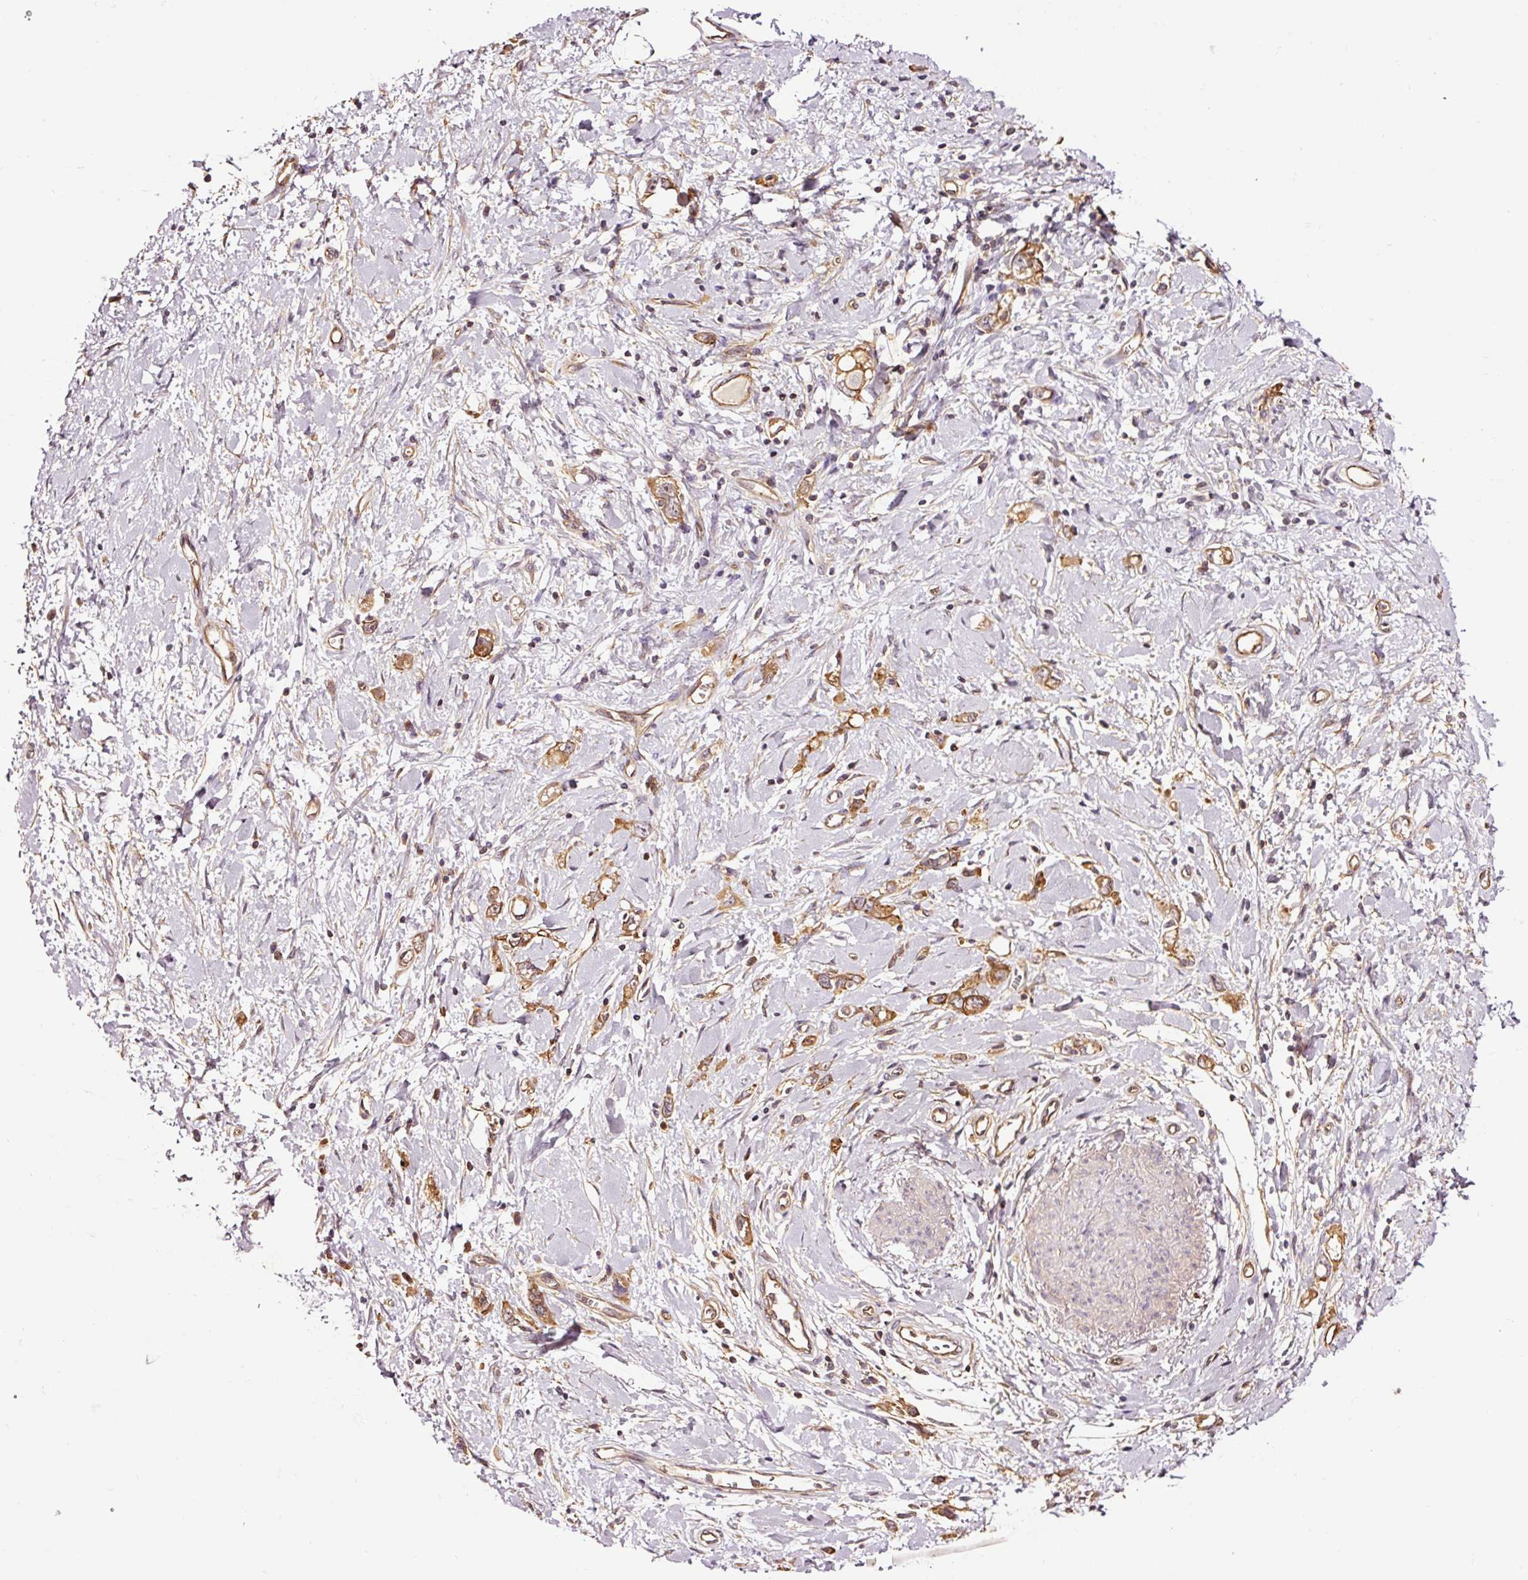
{"staining": {"intensity": "moderate", "quantity": ">75%", "location": "cytoplasmic/membranous"}, "tissue": "stomach cancer", "cell_type": "Tumor cells", "image_type": "cancer", "snomed": [{"axis": "morphology", "description": "Adenocarcinoma, NOS"}, {"axis": "topography", "description": "Stomach"}], "caption": "An image showing moderate cytoplasmic/membranous positivity in approximately >75% of tumor cells in stomach cancer (adenocarcinoma), as visualized by brown immunohistochemical staining.", "gene": "METAP1", "patient": {"sex": "female", "age": 76}}